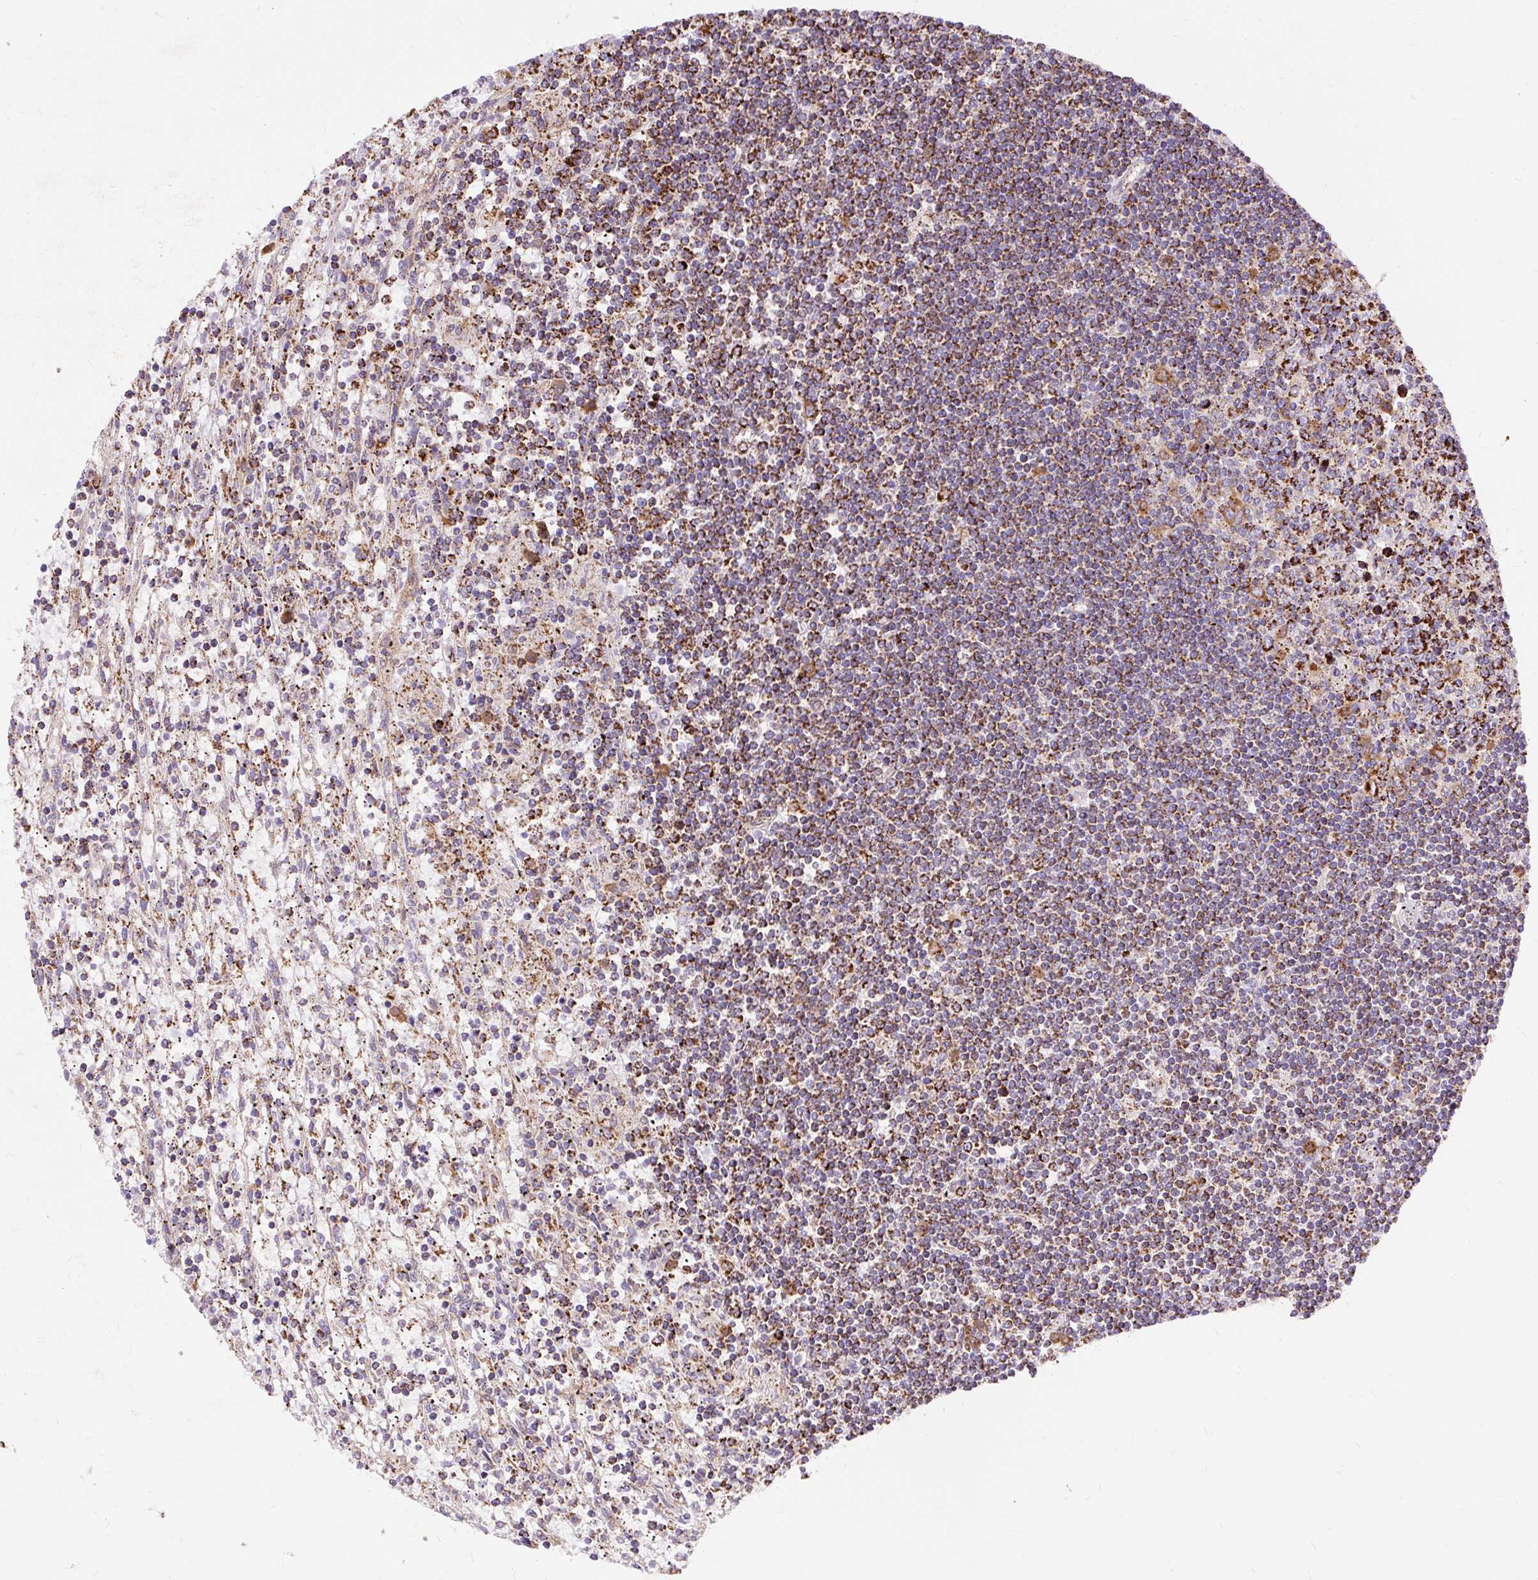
{"staining": {"intensity": "moderate", "quantity": ">75%", "location": "cytoplasmic/membranous"}, "tissue": "lymphoma", "cell_type": "Tumor cells", "image_type": "cancer", "snomed": [{"axis": "morphology", "description": "Malignant lymphoma, non-Hodgkin's type, Low grade"}, {"axis": "topography", "description": "Spleen"}], "caption": "Tumor cells reveal medium levels of moderate cytoplasmic/membranous expression in approximately >75% of cells in human lymphoma.", "gene": "CEP290", "patient": {"sex": "male", "age": 76}}